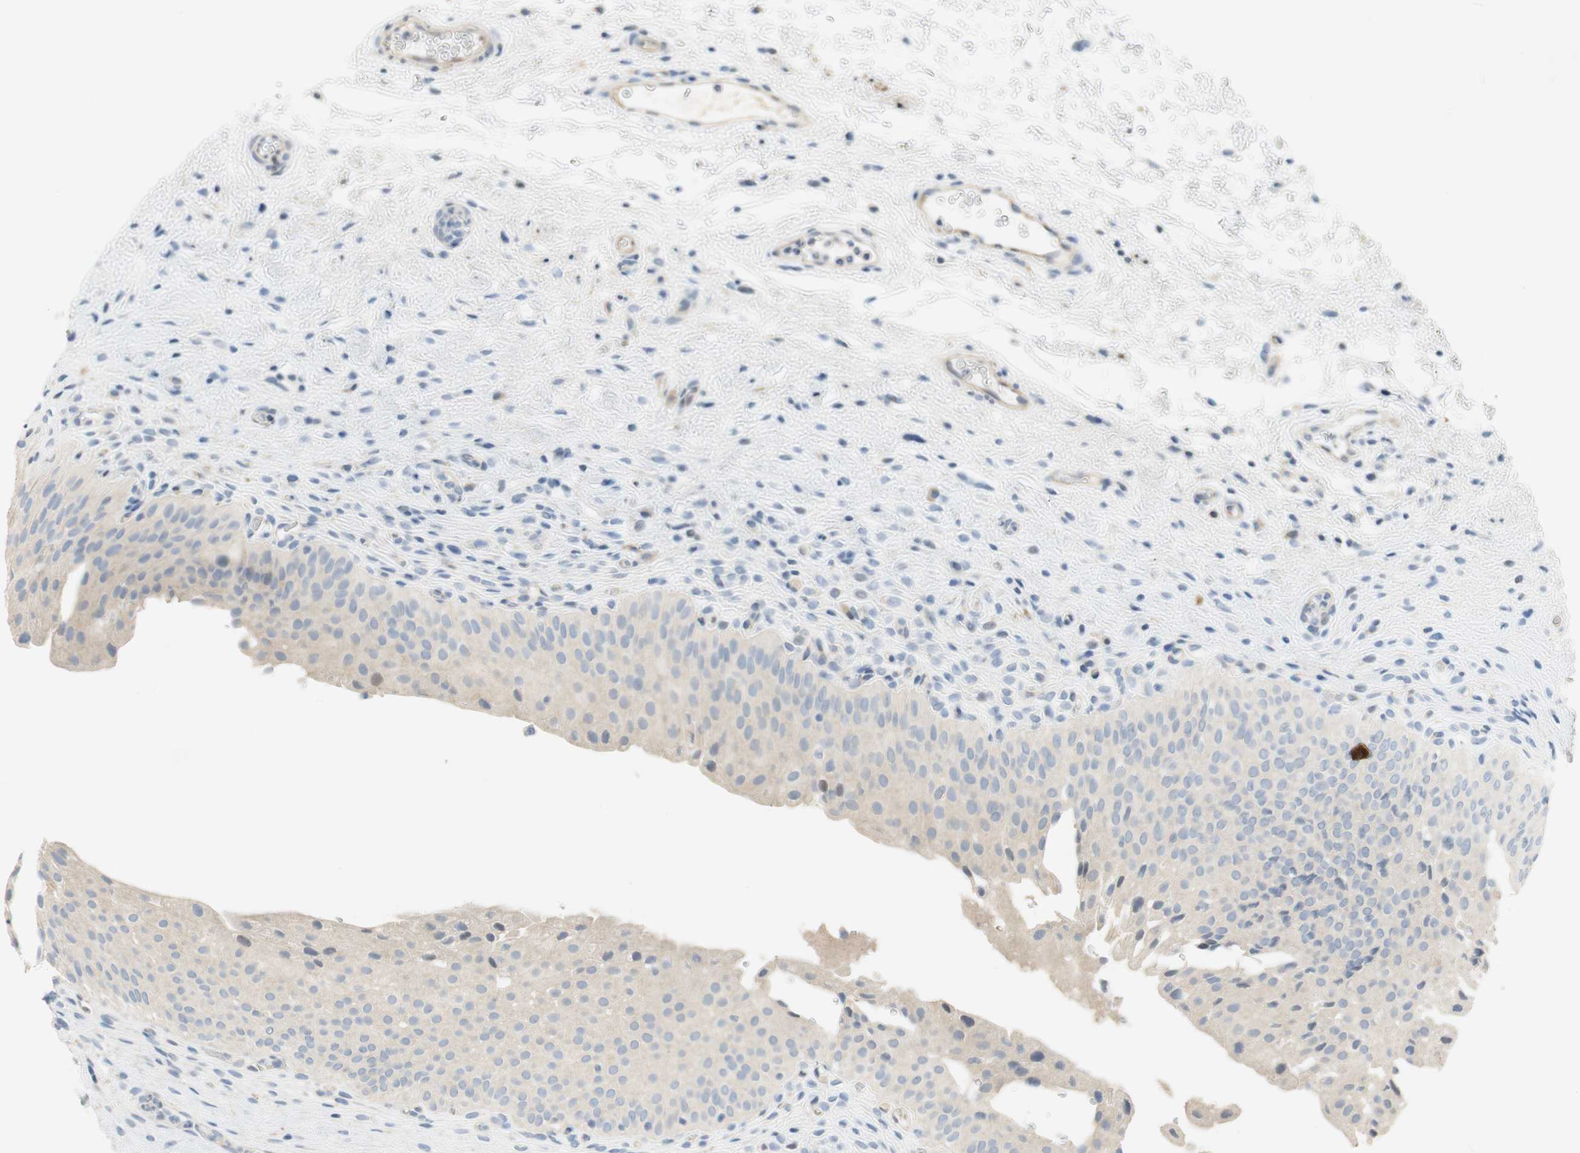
{"staining": {"intensity": "negative", "quantity": "none", "location": "none"}, "tissue": "urinary bladder", "cell_type": "Urothelial cells", "image_type": "normal", "snomed": [{"axis": "morphology", "description": "Normal tissue, NOS"}, {"axis": "morphology", "description": "Urothelial carcinoma, High grade"}, {"axis": "topography", "description": "Urinary bladder"}], "caption": "The photomicrograph reveals no significant staining in urothelial cells of urinary bladder.", "gene": "CCM2L", "patient": {"sex": "male", "age": 46}}